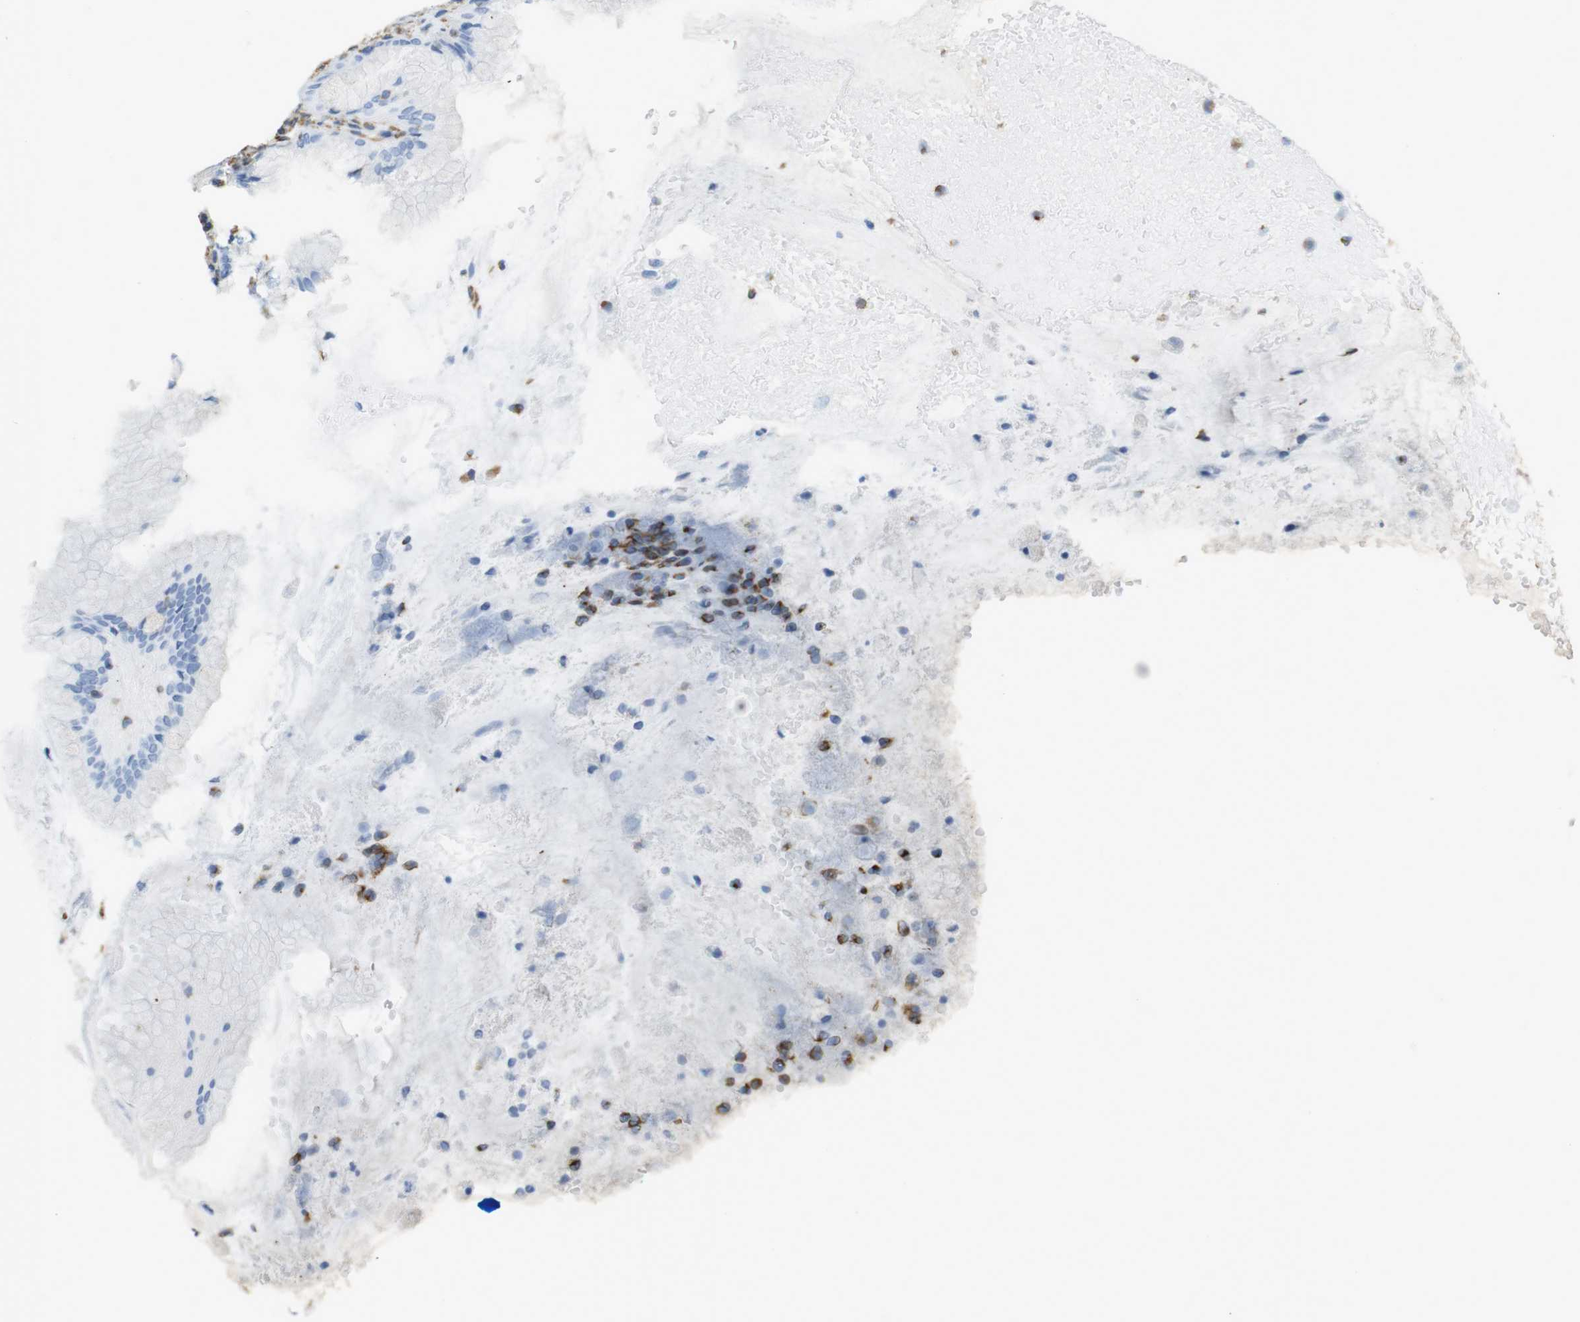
{"staining": {"intensity": "negative", "quantity": "none", "location": "none"}, "tissue": "stomach", "cell_type": "Glandular cells", "image_type": "normal", "snomed": [{"axis": "morphology", "description": "Normal tissue, NOS"}, {"axis": "topography", "description": "Stomach"}, {"axis": "topography", "description": "Stomach, lower"}], "caption": "Micrograph shows no significant protein expression in glandular cells of benign stomach.", "gene": "MS4A10", "patient": {"sex": "female", "age": 75}}